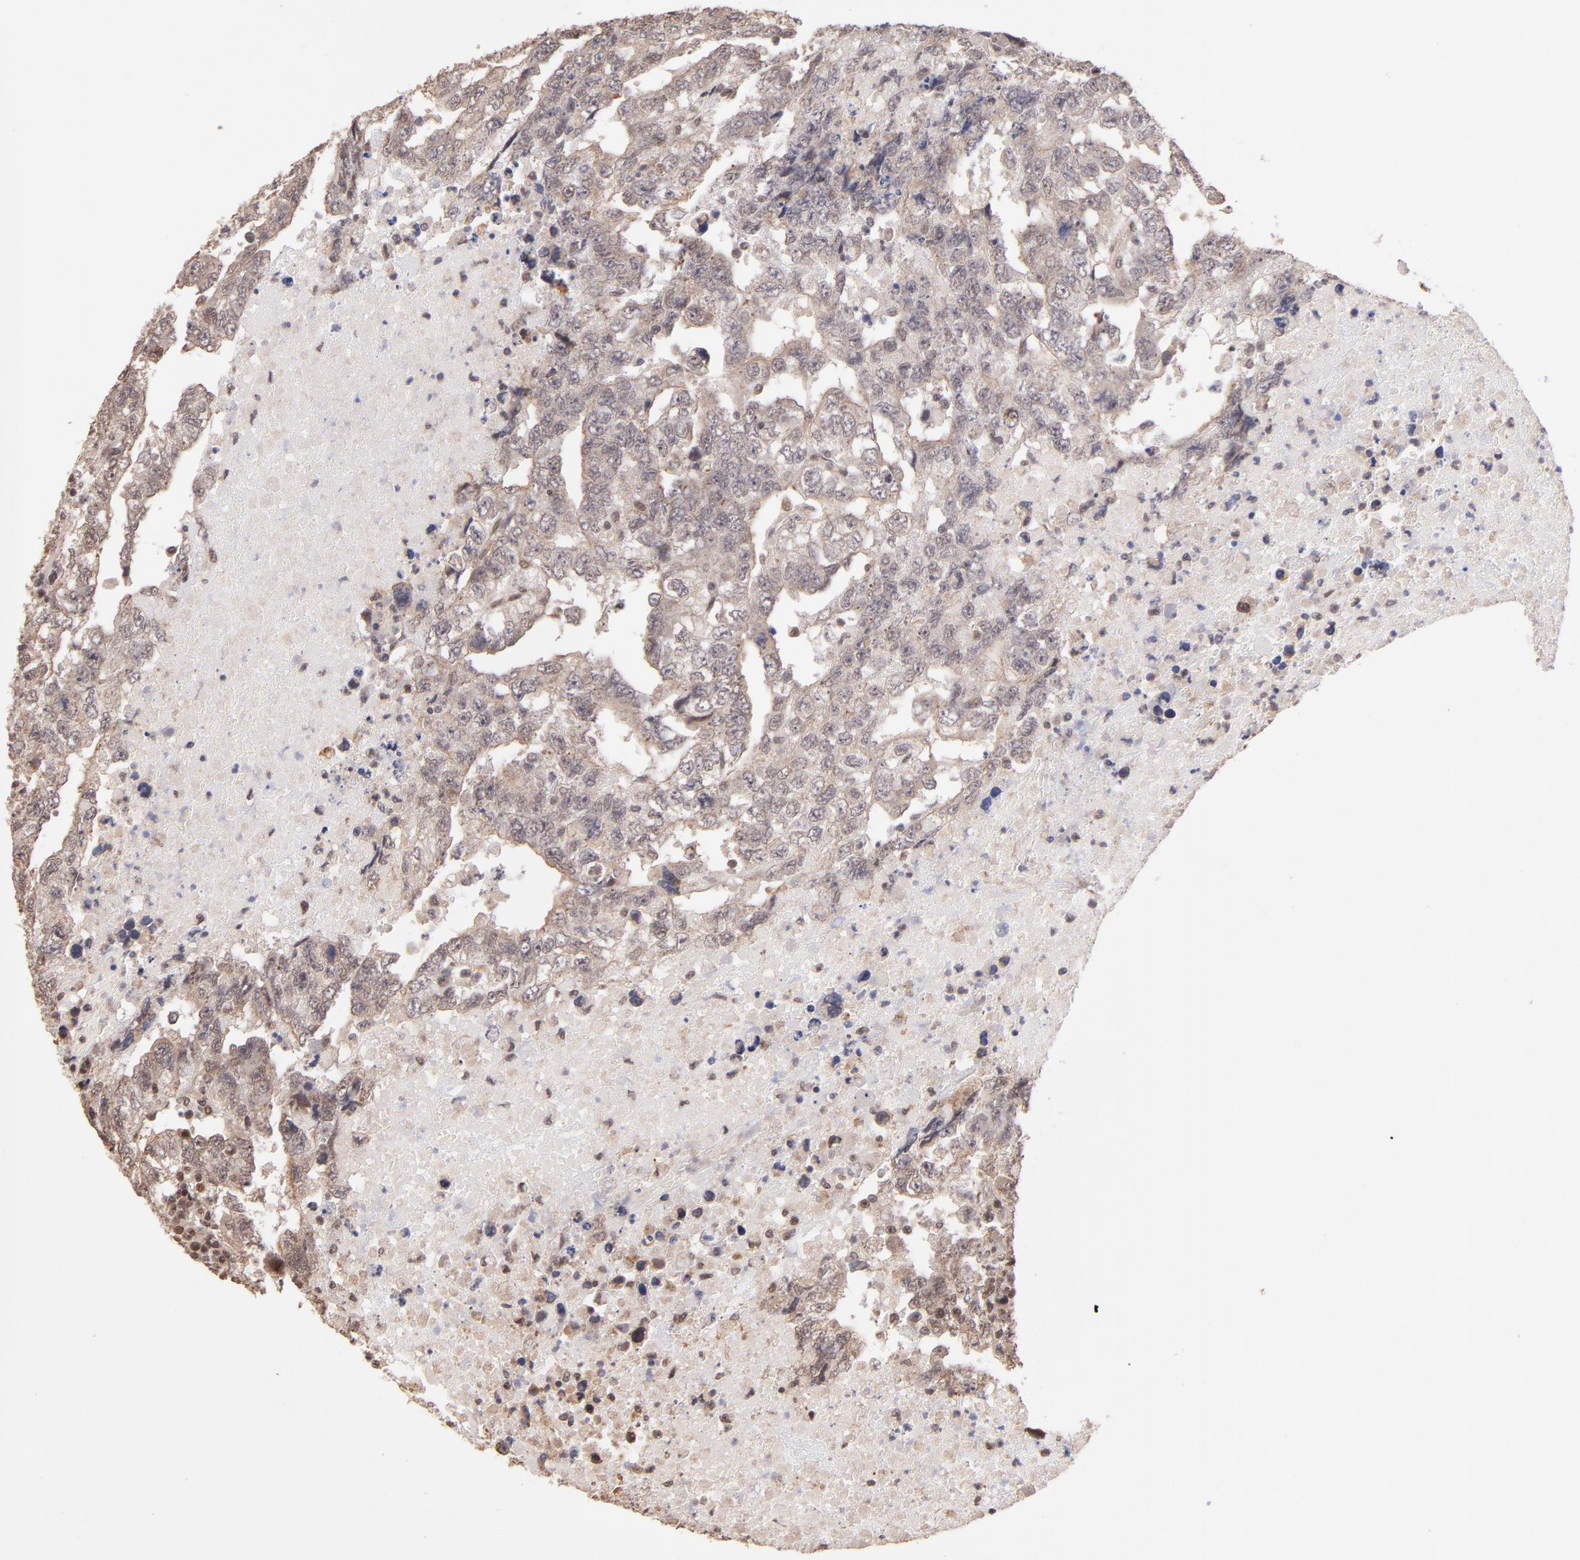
{"staining": {"intensity": "weak", "quantity": "<25%", "location": "cytoplasmic/membranous"}, "tissue": "testis cancer", "cell_type": "Tumor cells", "image_type": "cancer", "snomed": [{"axis": "morphology", "description": "Carcinoma, Embryonal, NOS"}, {"axis": "topography", "description": "Testis"}], "caption": "The photomicrograph exhibits no significant expression in tumor cells of embryonal carcinoma (testis).", "gene": "TERF2", "patient": {"sex": "male", "age": 36}}